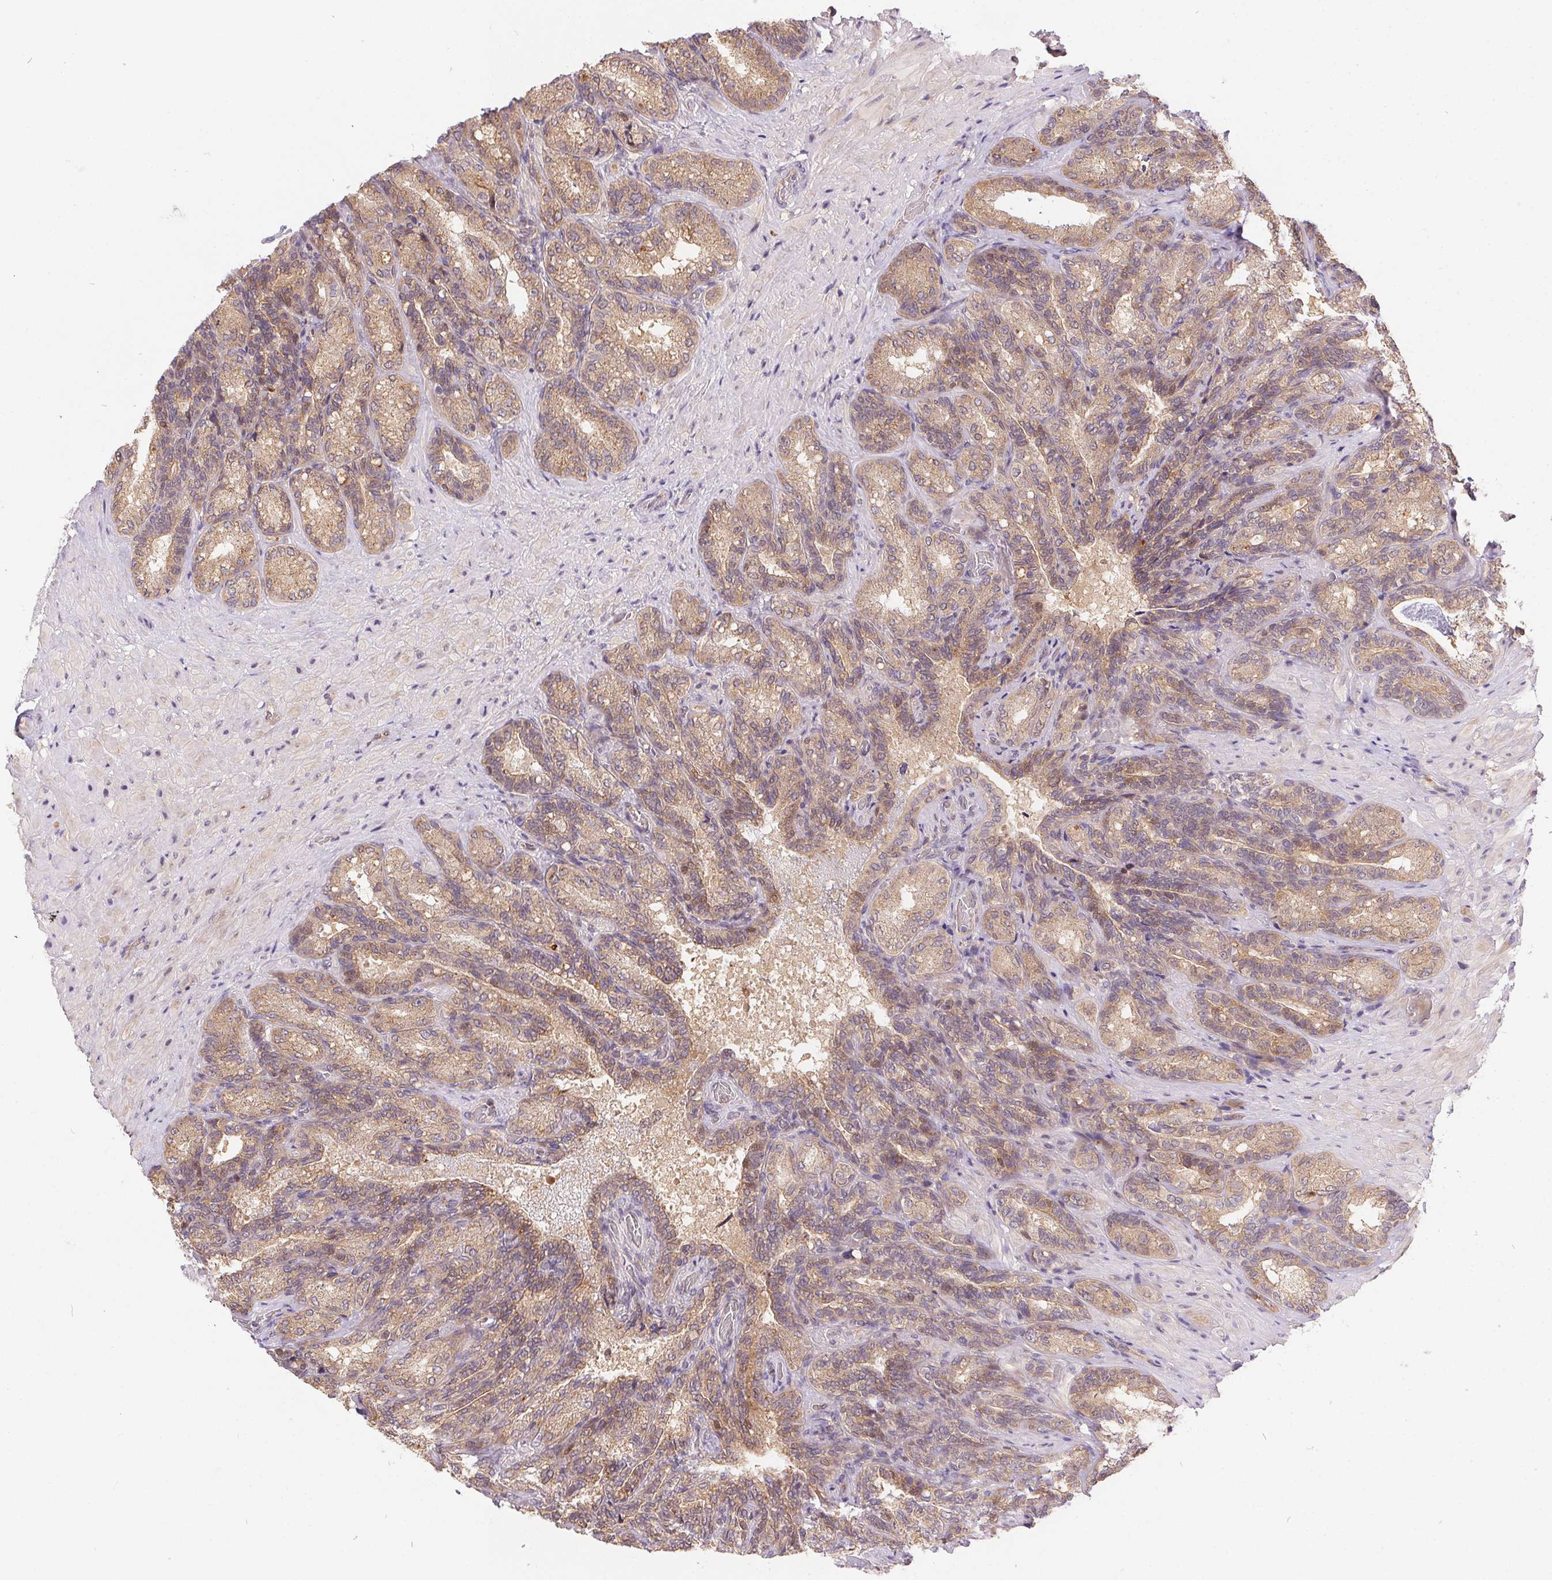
{"staining": {"intensity": "weak", "quantity": ">75%", "location": "cytoplasmic/membranous"}, "tissue": "seminal vesicle", "cell_type": "Glandular cells", "image_type": "normal", "snomed": [{"axis": "morphology", "description": "Normal tissue, NOS"}, {"axis": "topography", "description": "Seminal veicle"}], "caption": "A brown stain shows weak cytoplasmic/membranous positivity of a protein in glandular cells of unremarkable seminal vesicle.", "gene": "NUDT16", "patient": {"sex": "male", "age": 68}}